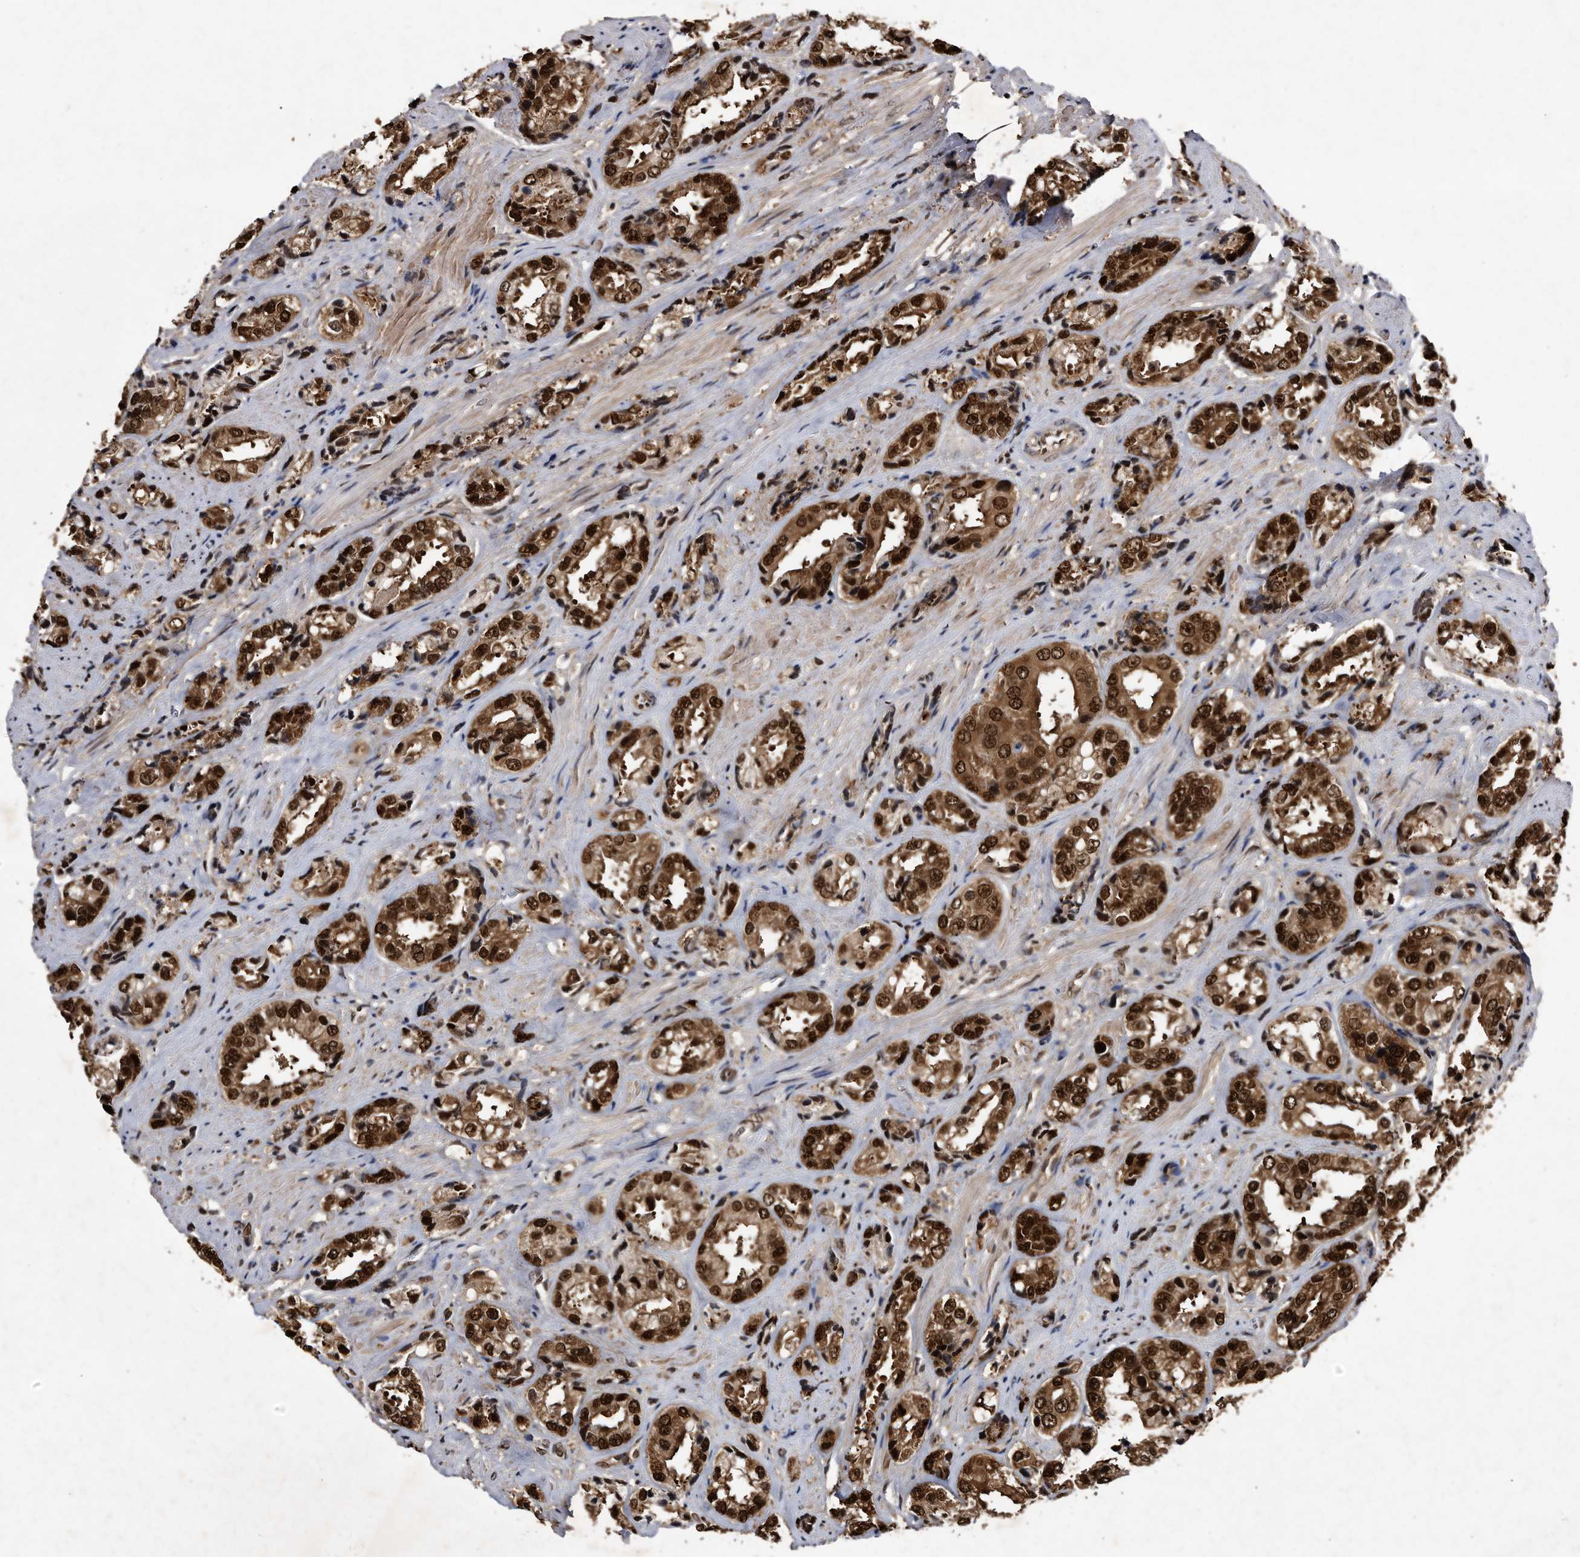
{"staining": {"intensity": "strong", "quantity": ">75%", "location": "cytoplasmic/membranous,nuclear"}, "tissue": "prostate cancer", "cell_type": "Tumor cells", "image_type": "cancer", "snomed": [{"axis": "morphology", "description": "Adenocarcinoma, High grade"}, {"axis": "topography", "description": "Prostate"}], "caption": "Strong cytoplasmic/membranous and nuclear protein expression is present in approximately >75% of tumor cells in prostate cancer (high-grade adenocarcinoma). (DAB IHC, brown staining for protein, blue staining for nuclei).", "gene": "RAD23B", "patient": {"sex": "male", "age": 61}}